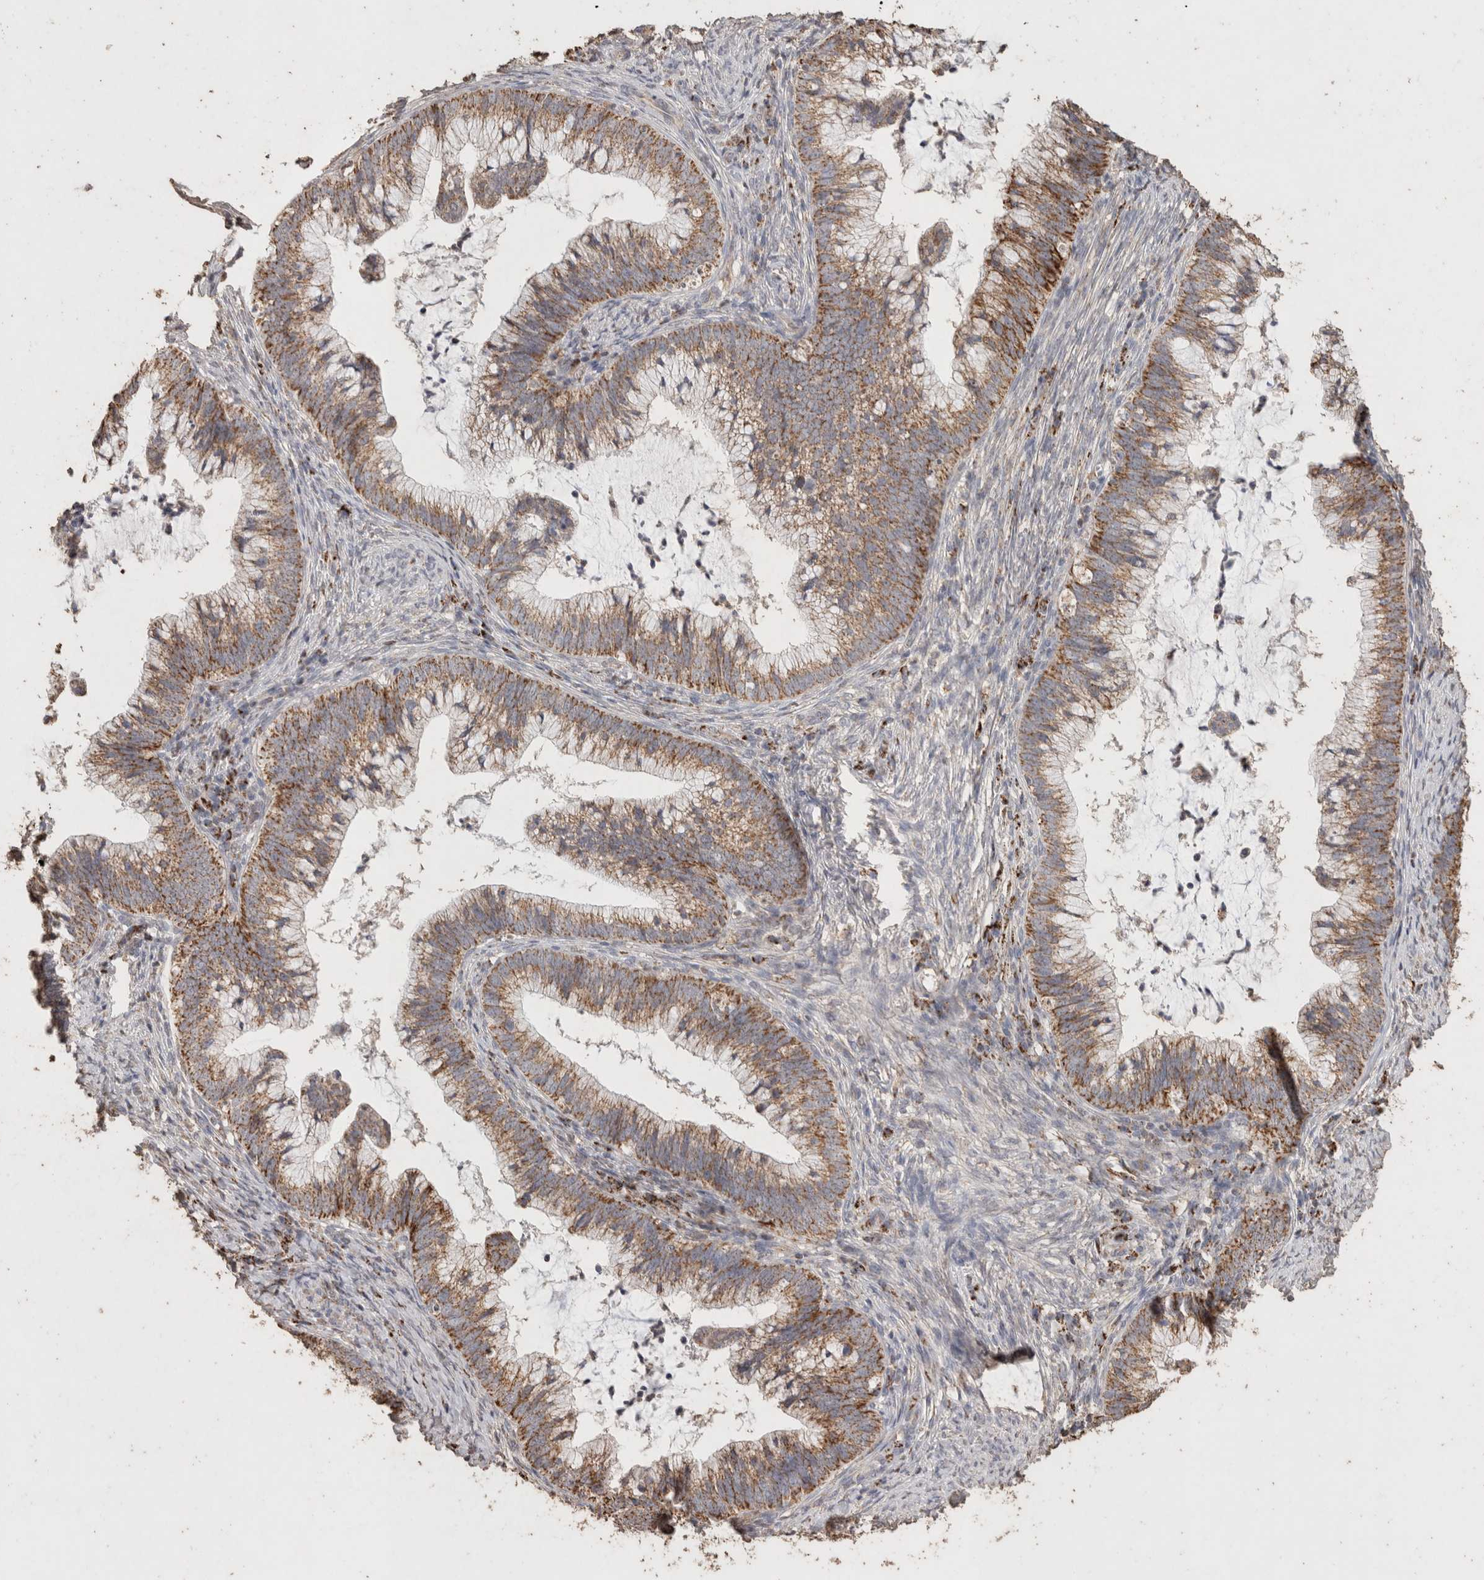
{"staining": {"intensity": "moderate", "quantity": ">75%", "location": "cytoplasmic/membranous"}, "tissue": "cervical cancer", "cell_type": "Tumor cells", "image_type": "cancer", "snomed": [{"axis": "morphology", "description": "Adenocarcinoma, NOS"}, {"axis": "topography", "description": "Cervix"}], "caption": "Human adenocarcinoma (cervical) stained with a protein marker displays moderate staining in tumor cells.", "gene": "ACADM", "patient": {"sex": "female", "age": 36}}